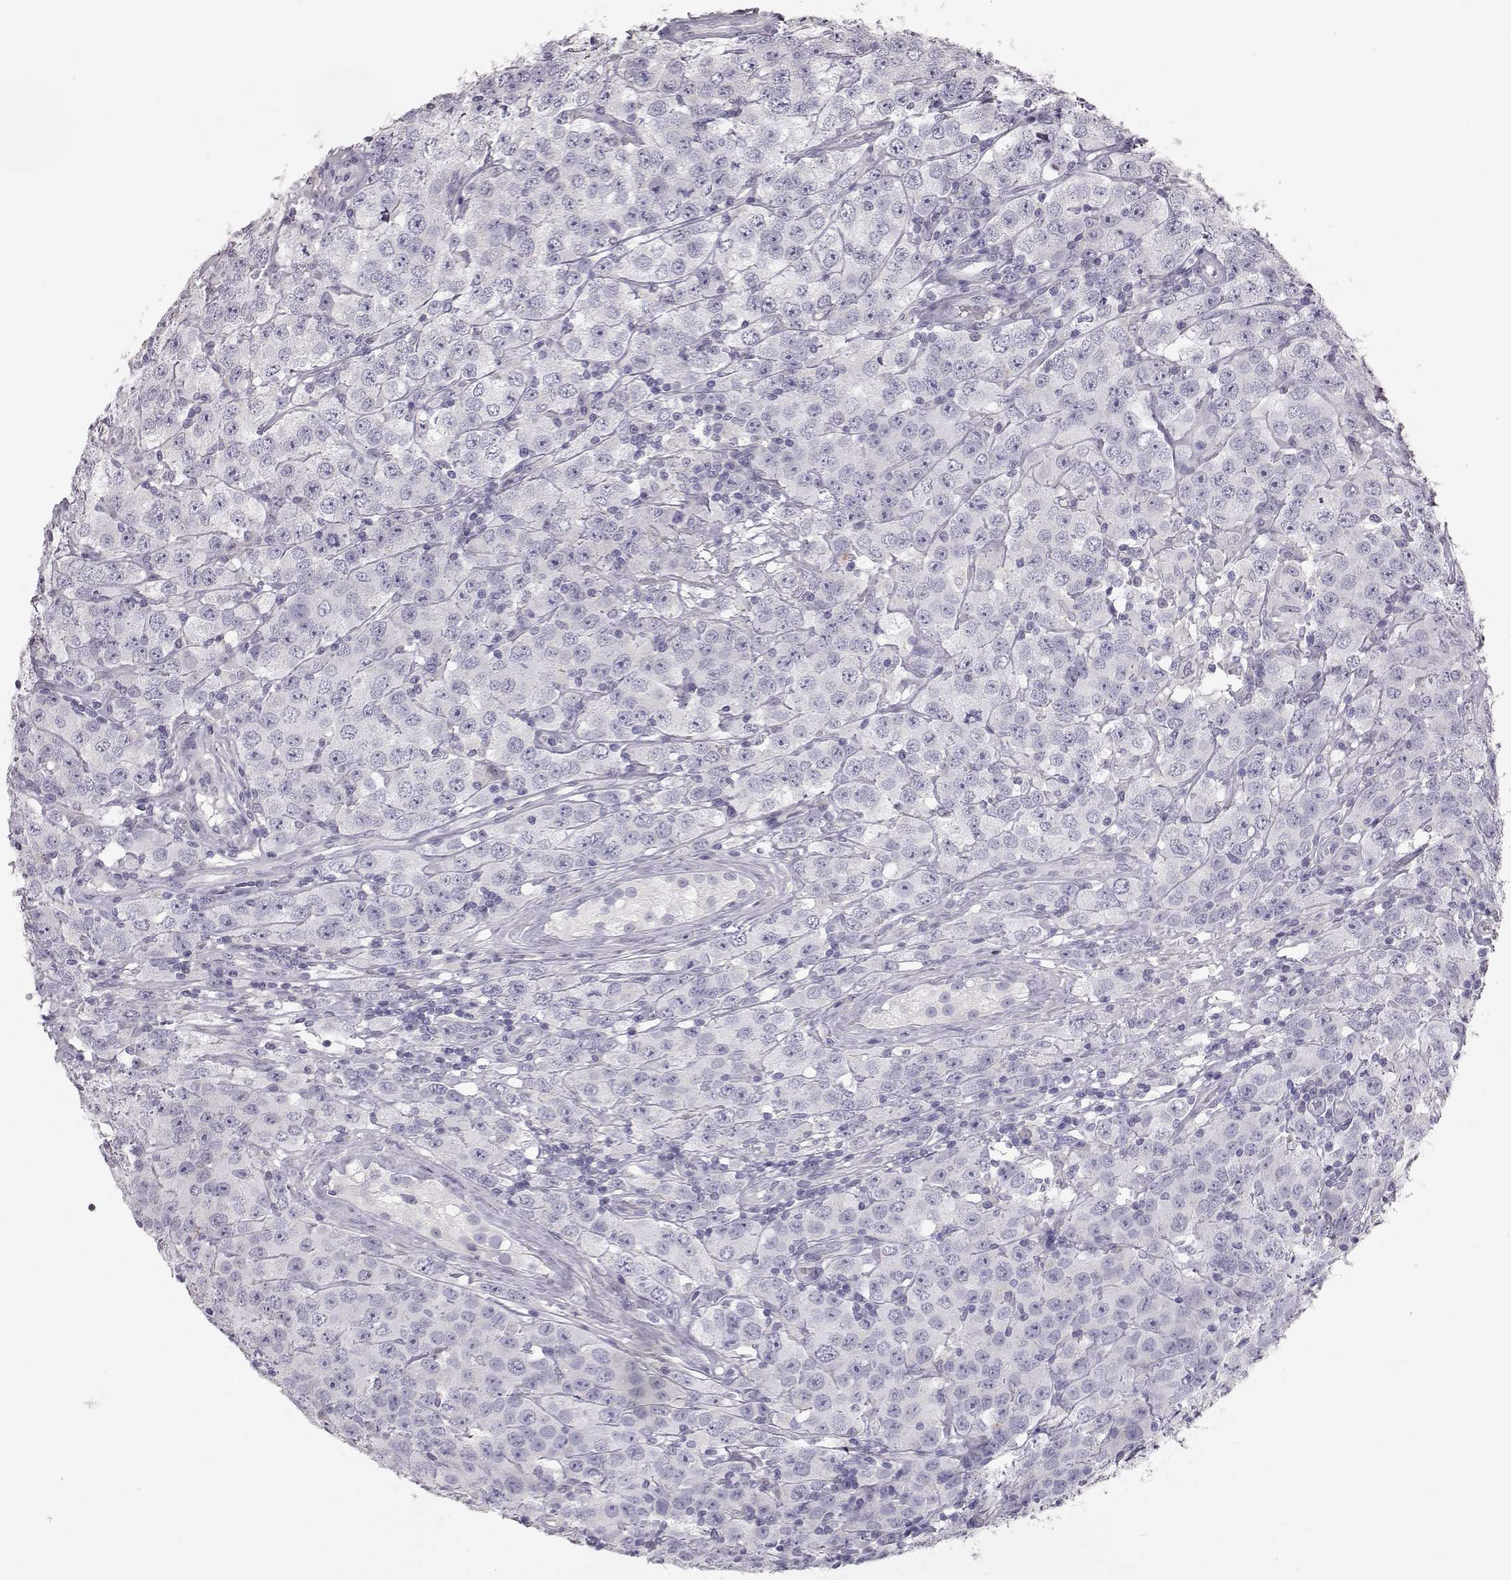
{"staining": {"intensity": "negative", "quantity": "none", "location": "none"}, "tissue": "testis cancer", "cell_type": "Tumor cells", "image_type": "cancer", "snomed": [{"axis": "morphology", "description": "Seminoma, NOS"}, {"axis": "topography", "description": "Testis"}], "caption": "Tumor cells show no significant protein staining in seminoma (testis).", "gene": "KRT33A", "patient": {"sex": "male", "age": 52}}